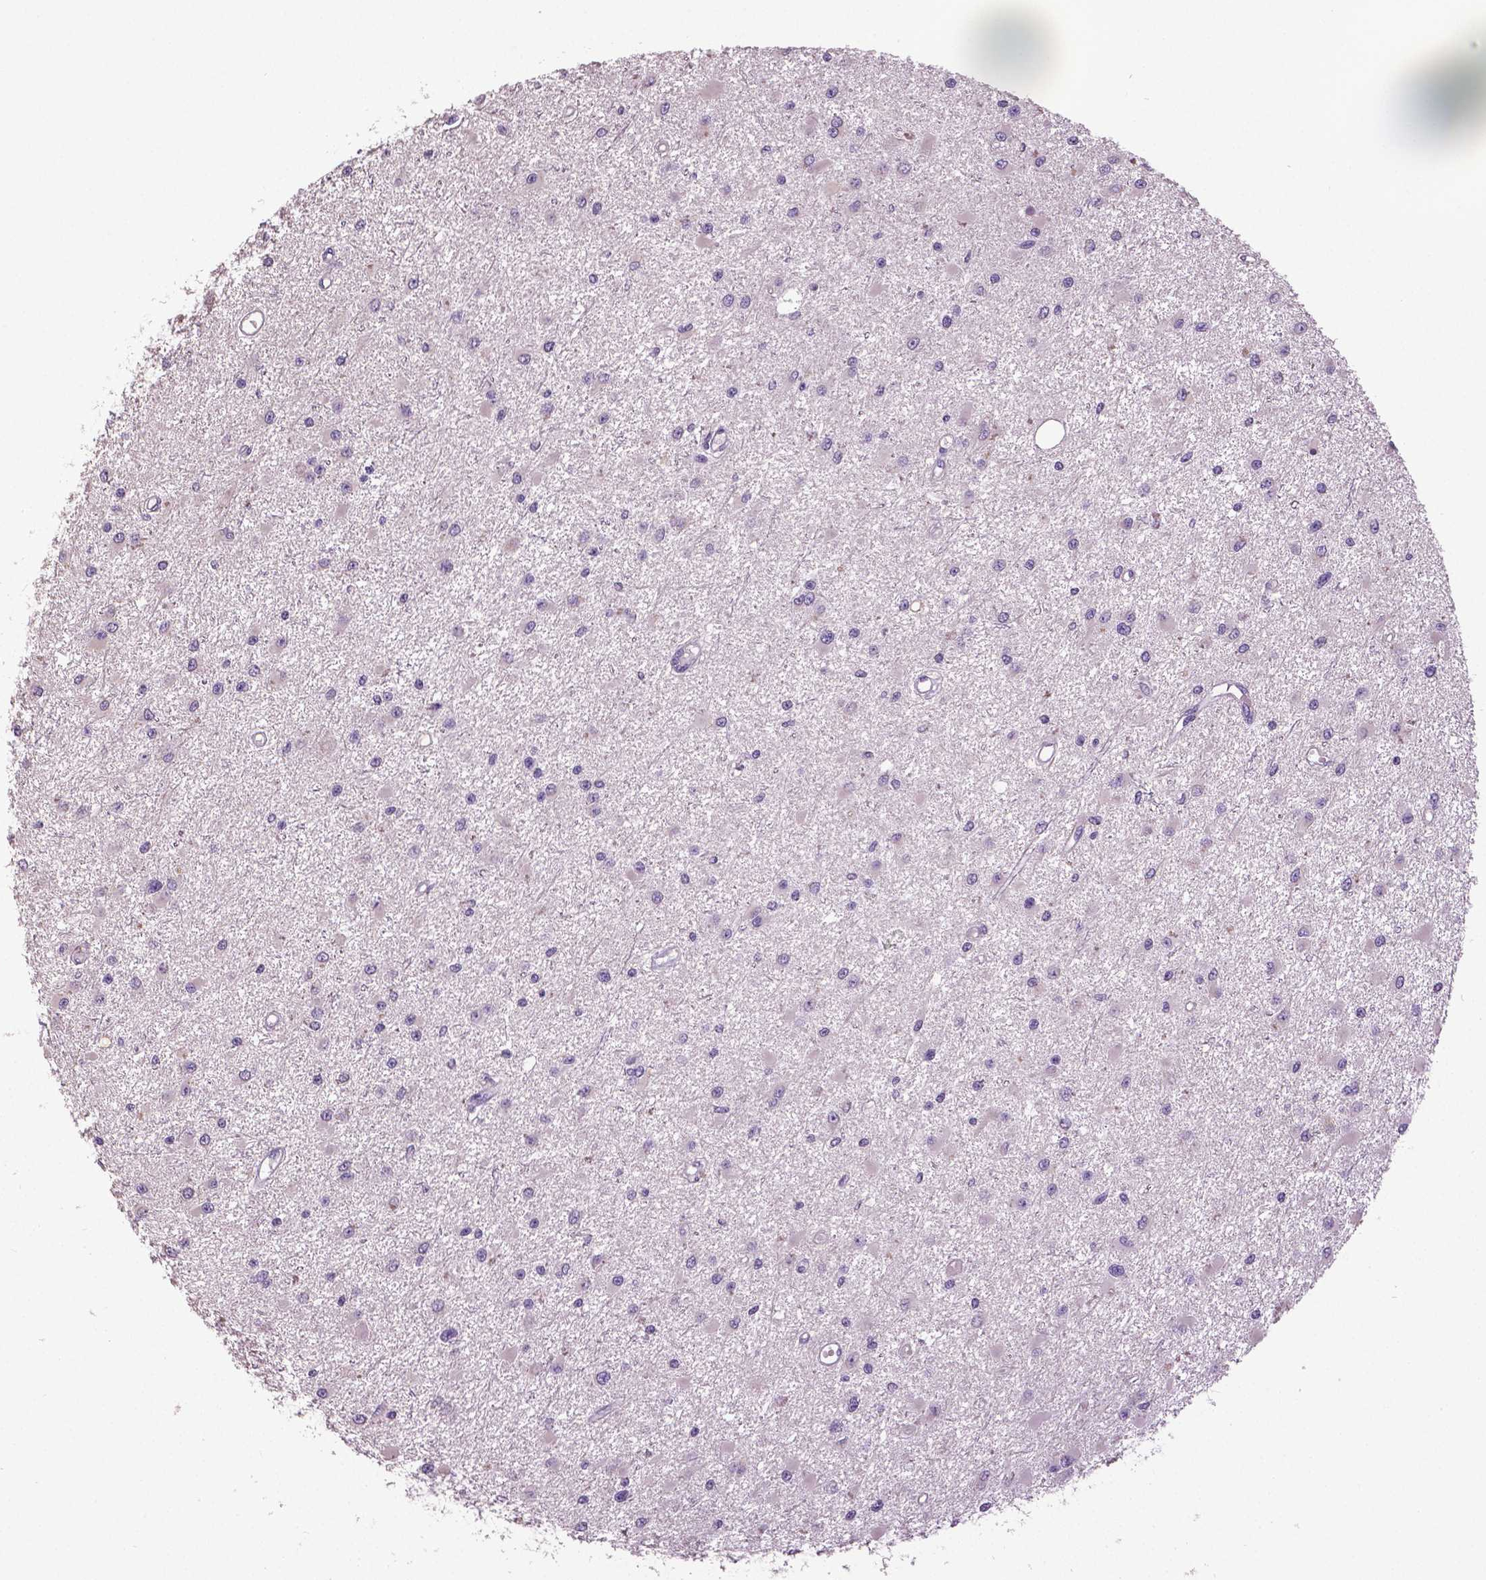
{"staining": {"intensity": "negative", "quantity": "none", "location": "none"}, "tissue": "glioma", "cell_type": "Tumor cells", "image_type": "cancer", "snomed": [{"axis": "morphology", "description": "Glioma, malignant, High grade"}, {"axis": "topography", "description": "Brain"}], "caption": "Immunohistochemistry (IHC) of human glioma exhibits no staining in tumor cells.", "gene": "DNAH12", "patient": {"sex": "male", "age": 54}}